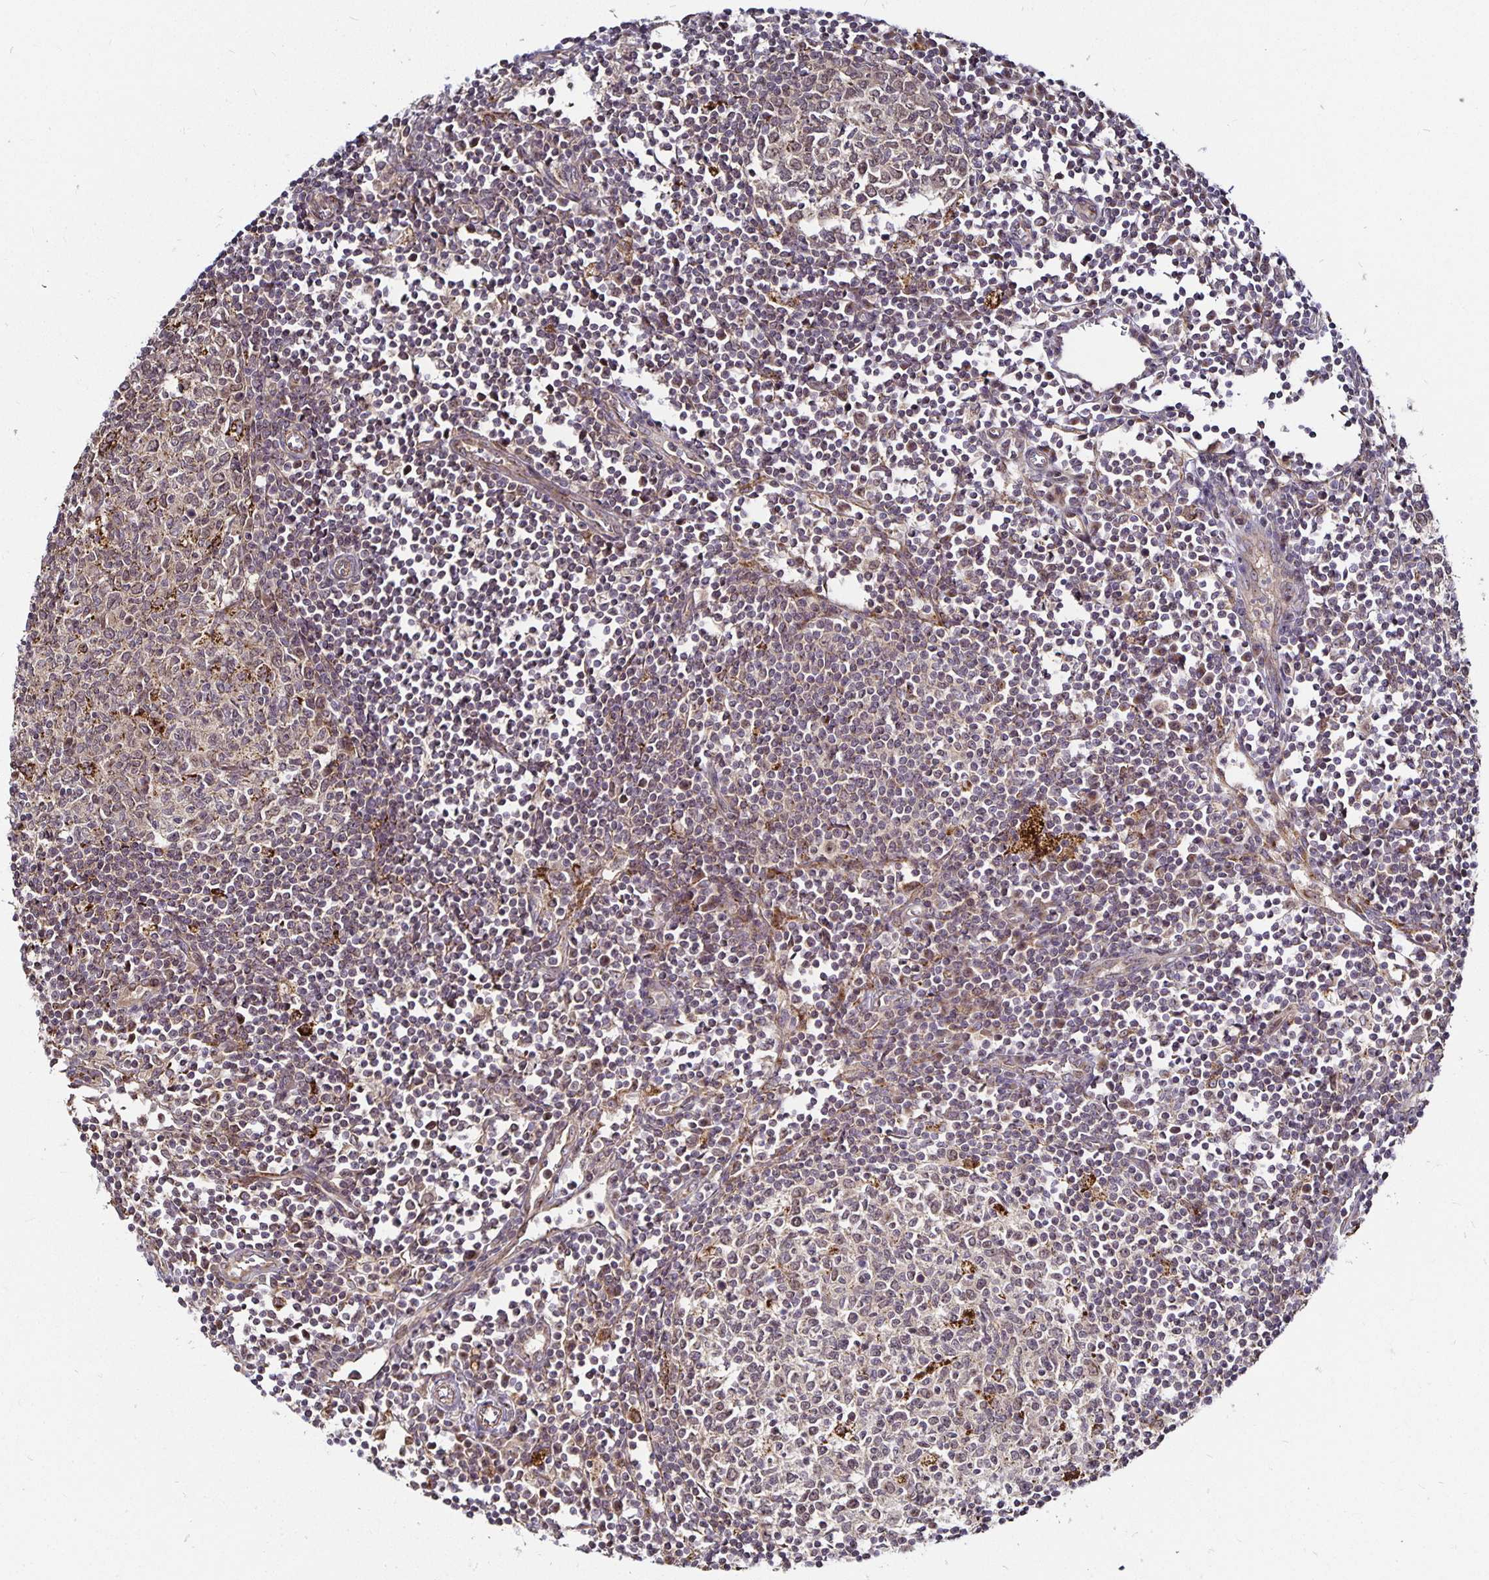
{"staining": {"intensity": "weak", "quantity": "25%-75%", "location": "cytoplasmic/membranous"}, "tissue": "lymph node", "cell_type": "Germinal center cells", "image_type": "normal", "snomed": [{"axis": "morphology", "description": "Normal tissue, NOS"}, {"axis": "topography", "description": "Lymph node"}], "caption": "This micrograph exhibits immunohistochemistry staining of benign lymph node, with low weak cytoplasmic/membranous staining in approximately 25%-75% of germinal center cells.", "gene": "CYP27A1", "patient": {"sex": "male", "age": 67}}